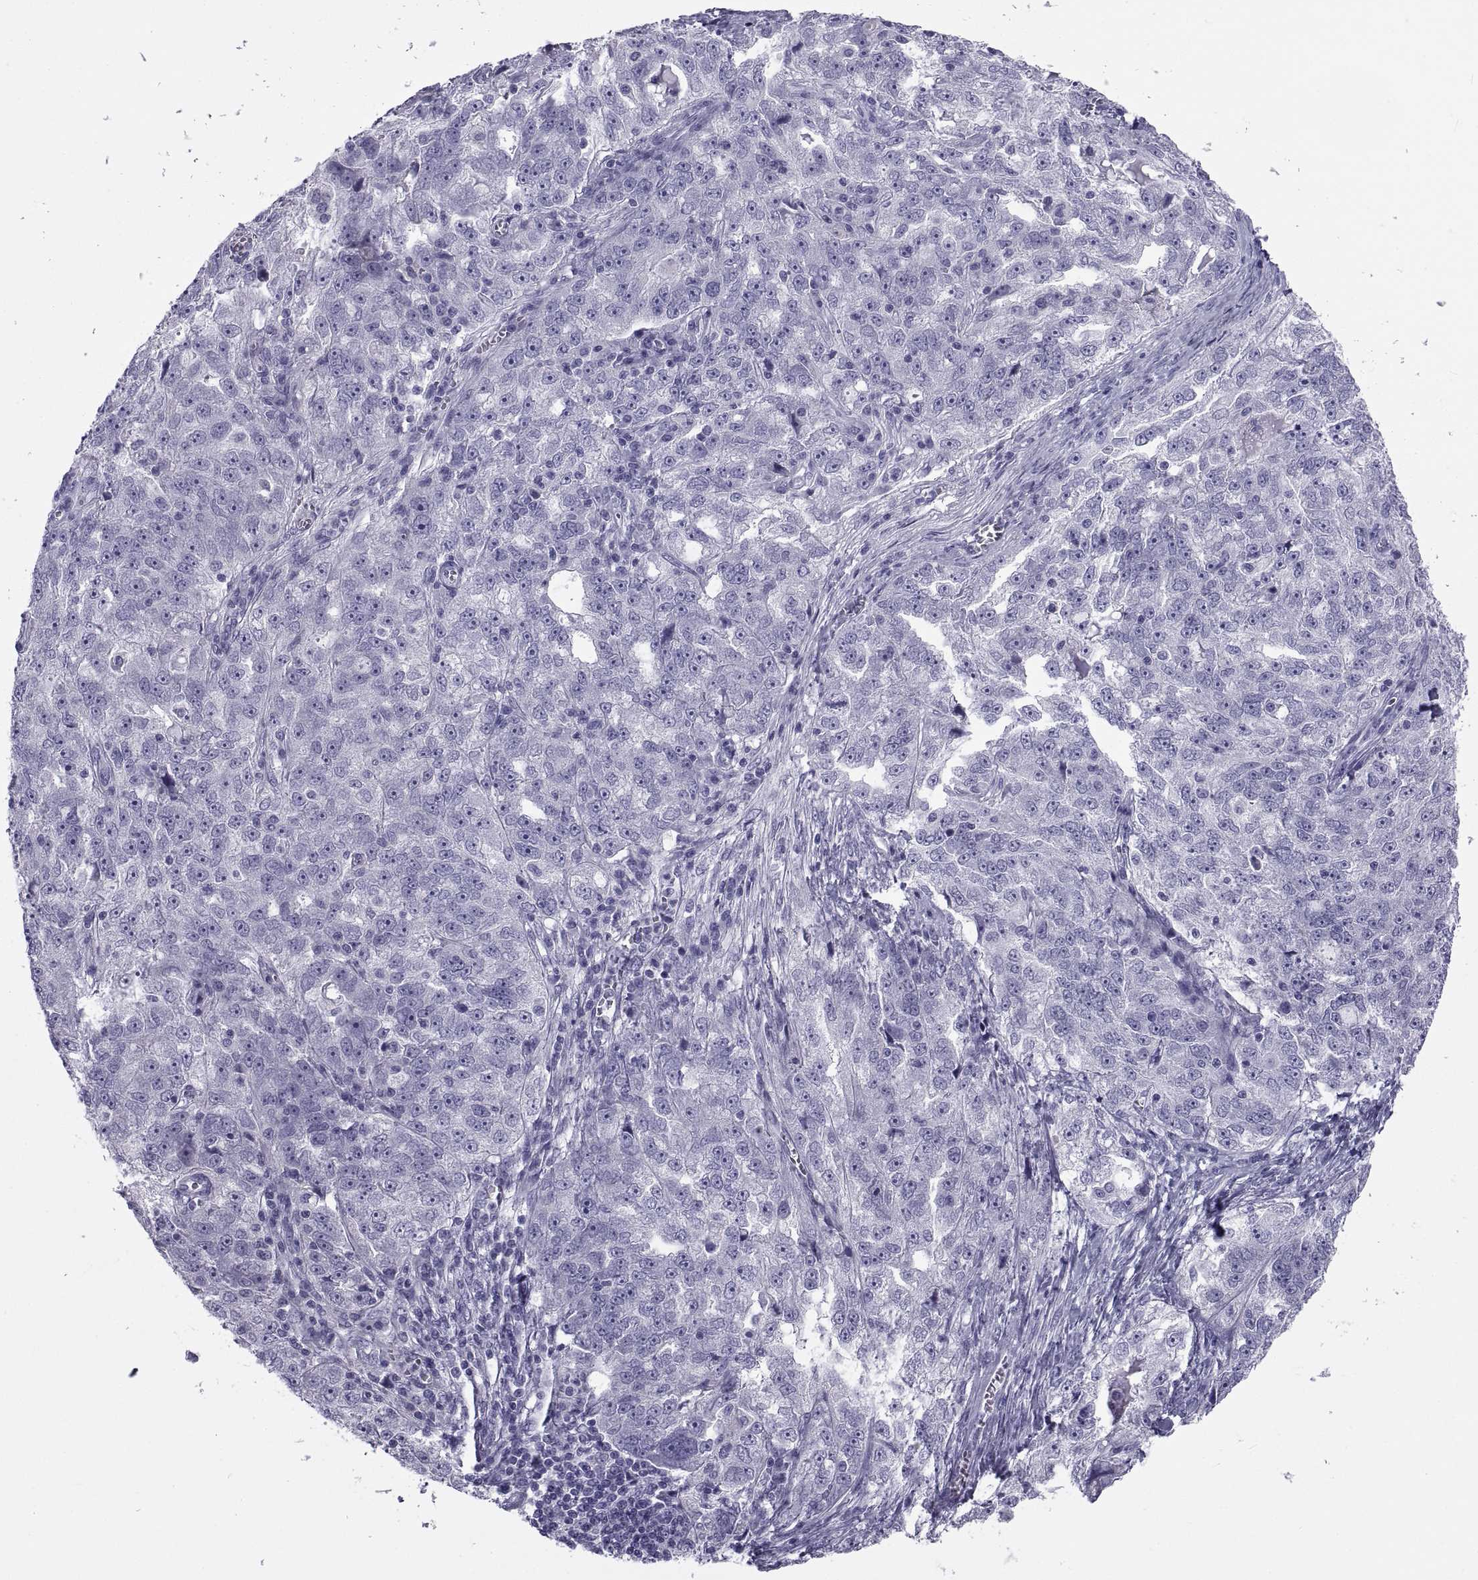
{"staining": {"intensity": "negative", "quantity": "none", "location": "none"}, "tissue": "ovarian cancer", "cell_type": "Tumor cells", "image_type": "cancer", "snomed": [{"axis": "morphology", "description": "Cystadenocarcinoma, serous, NOS"}, {"axis": "topography", "description": "Ovary"}], "caption": "DAB (3,3'-diaminobenzidine) immunohistochemical staining of human ovarian cancer (serous cystadenocarcinoma) demonstrates no significant staining in tumor cells.", "gene": "NPTX2", "patient": {"sex": "female", "age": 51}}